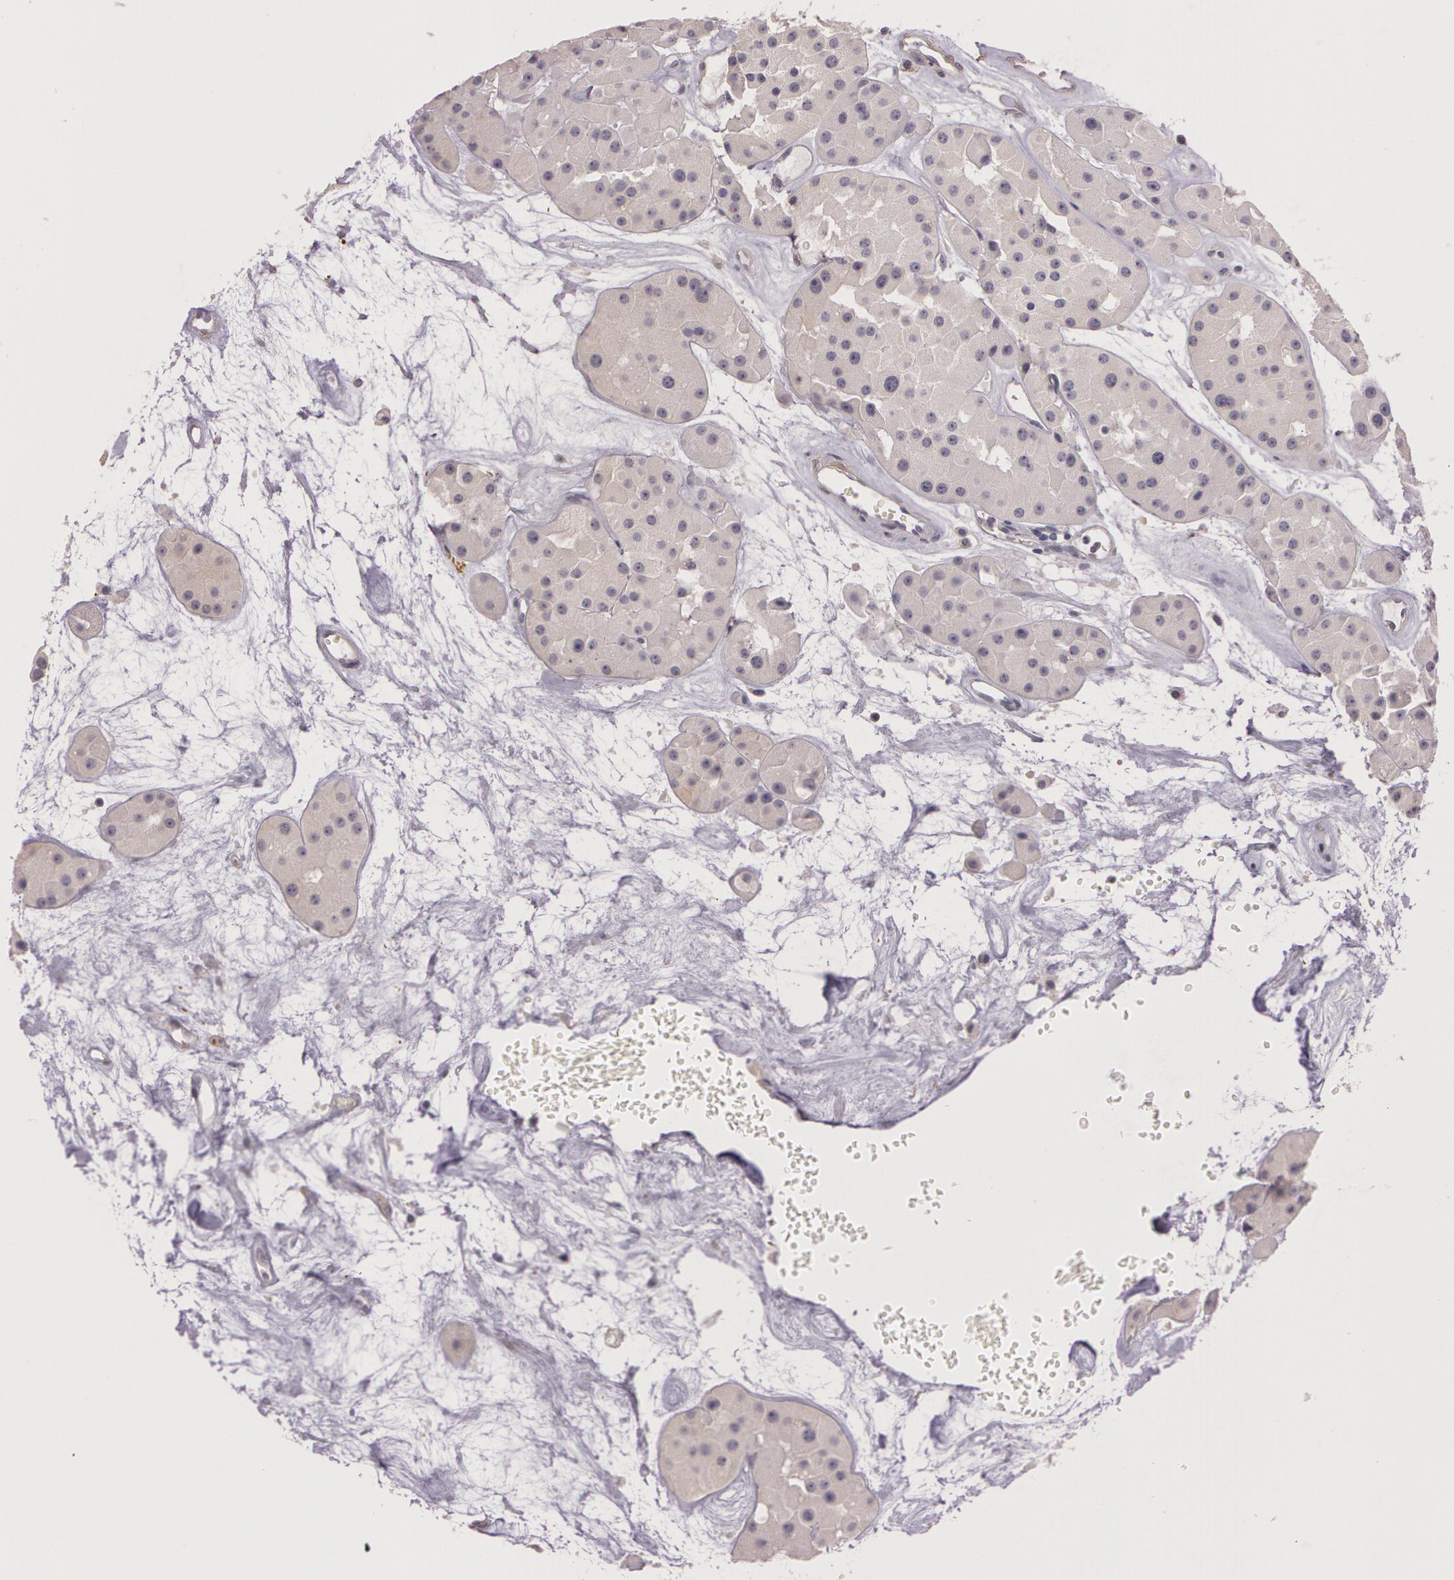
{"staining": {"intensity": "negative", "quantity": "none", "location": "none"}, "tissue": "renal cancer", "cell_type": "Tumor cells", "image_type": "cancer", "snomed": [{"axis": "morphology", "description": "Adenocarcinoma, uncertain malignant potential"}, {"axis": "topography", "description": "Kidney"}], "caption": "High power microscopy image of an IHC image of renal cancer, revealing no significant staining in tumor cells. (Brightfield microscopy of DAB (3,3'-diaminobenzidine) IHC at high magnification).", "gene": "G2E3", "patient": {"sex": "male", "age": 63}}